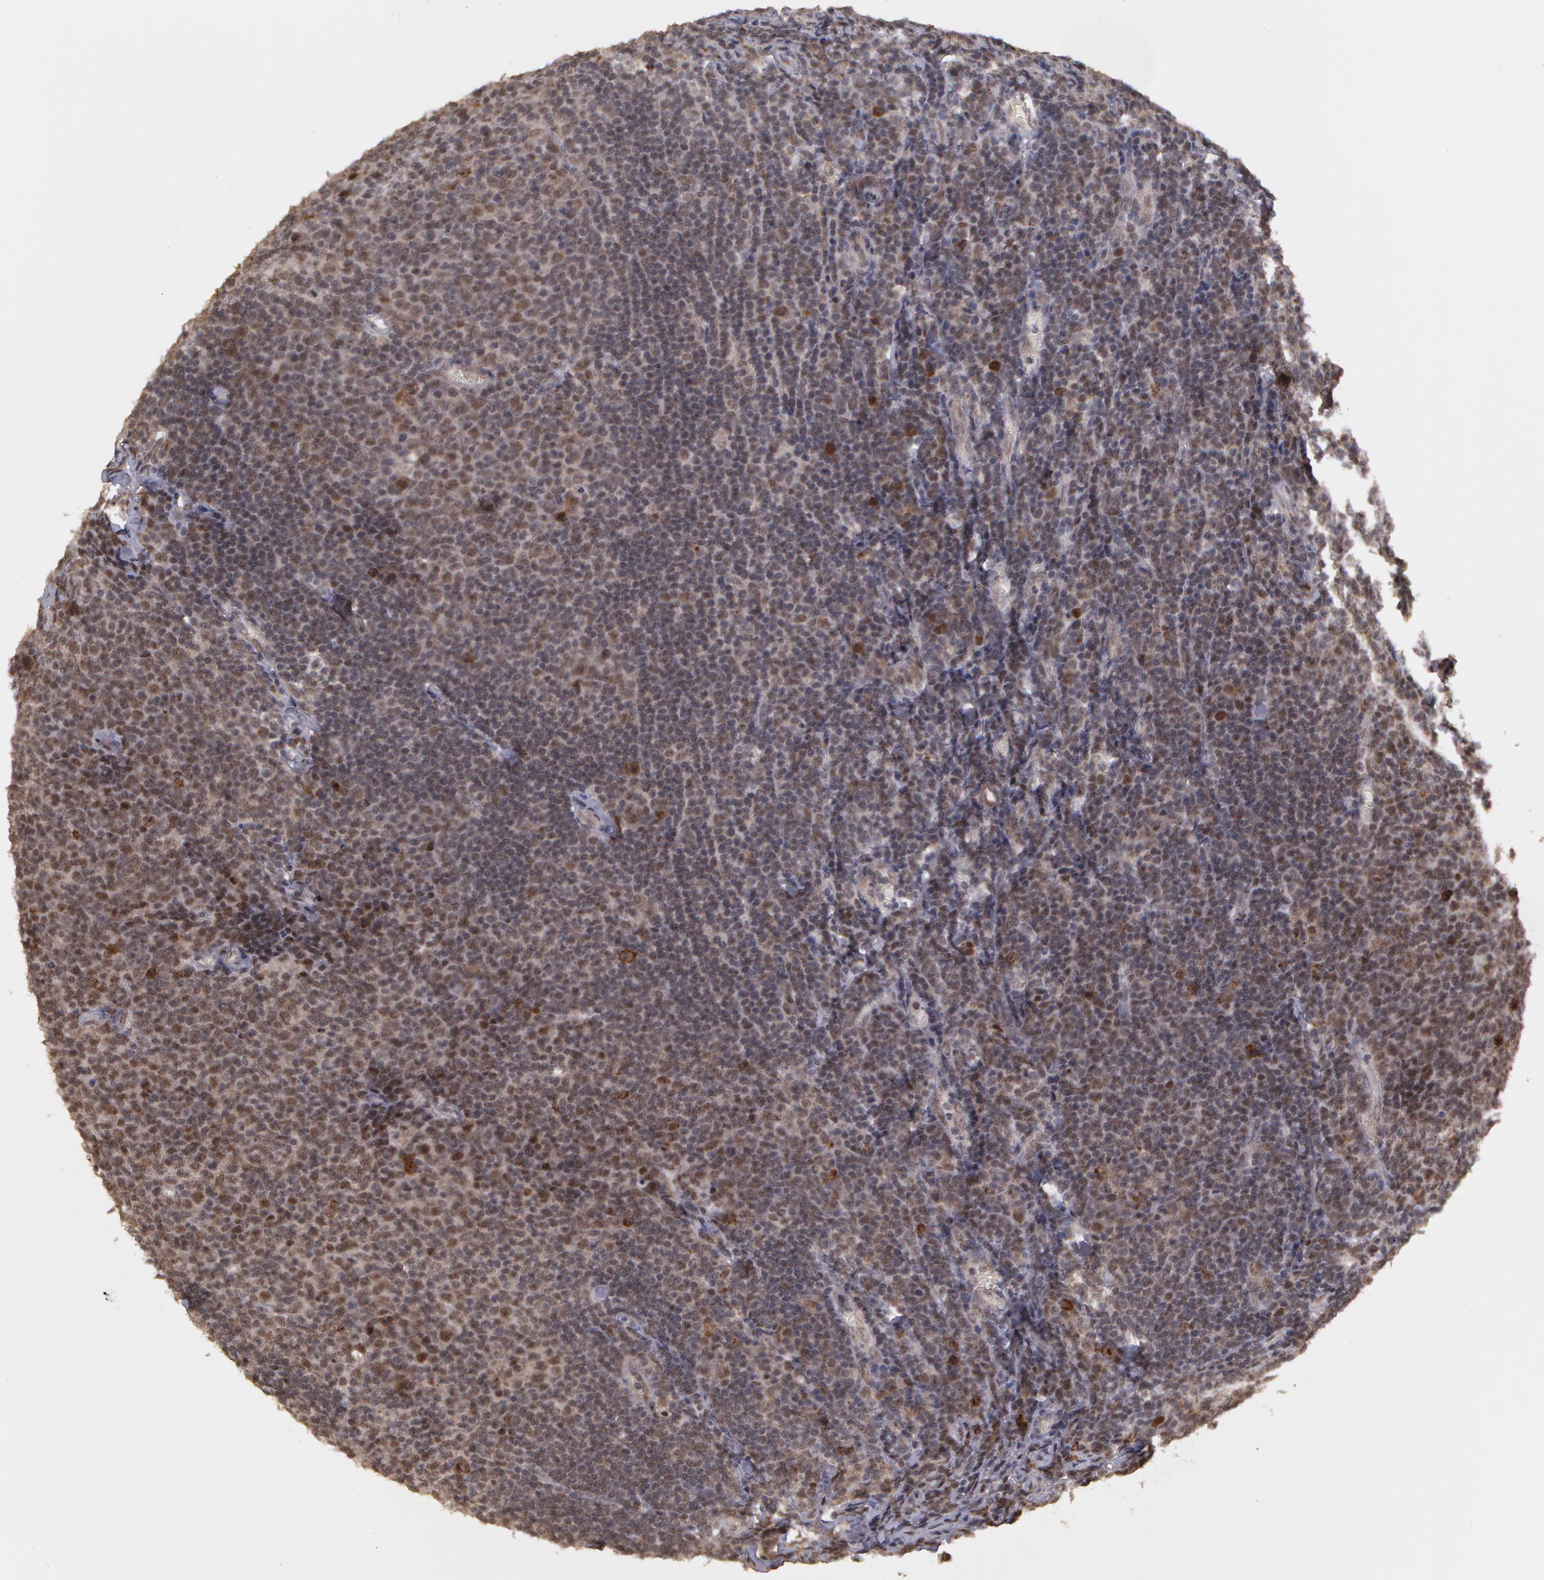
{"staining": {"intensity": "strong", "quantity": "25%-75%", "location": "cytoplasmic/membranous,nuclear"}, "tissue": "lymphoma", "cell_type": "Tumor cells", "image_type": "cancer", "snomed": [{"axis": "morphology", "description": "Malignant lymphoma, non-Hodgkin's type, Low grade"}, {"axis": "topography", "description": "Lymph node"}], "caption": "Immunohistochemistry histopathology image of neoplastic tissue: lymphoma stained using IHC shows high levels of strong protein expression localized specifically in the cytoplasmic/membranous and nuclear of tumor cells, appearing as a cytoplasmic/membranous and nuclear brown color.", "gene": "GLIS1", "patient": {"sex": "male", "age": 74}}